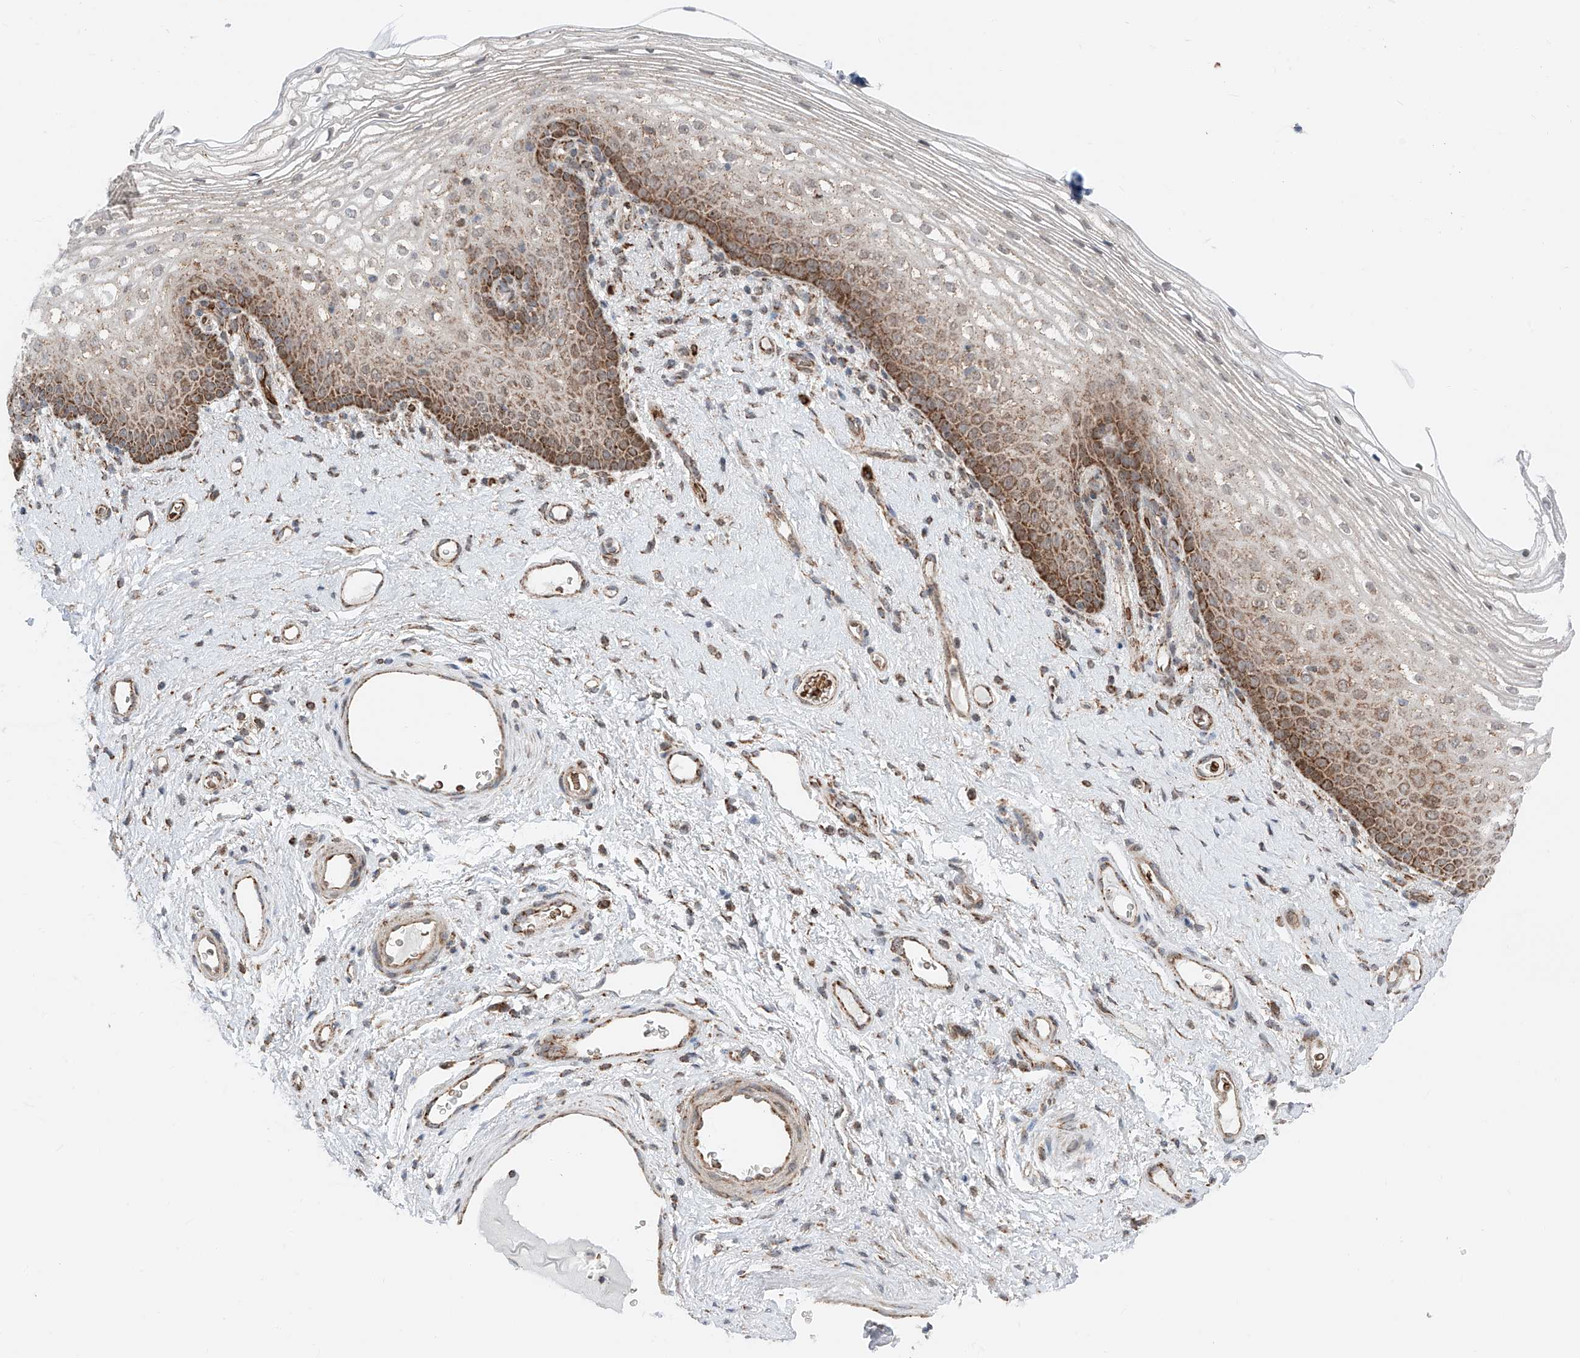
{"staining": {"intensity": "moderate", "quantity": ">75%", "location": "cytoplasmic/membranous"}, "tissue": "vagina", "cell_type": "Squamous epithelial cells", "image_type": "normal", "snomed": [{"axis": "morphology", "description": "Normal tissue, NOS"}, {"axis": "topography", "description": "Vagina"}], "caption": "This histopathology image exhibits immunohistochemistry (IHC) staining of unremarkable vagina, with medium moderate cytoplasmic/membranous expression in approximately >75% of squamous epithelial cells.", "gene": "ZSCAN29", "patient": {"sex": "female", "age": 60}}